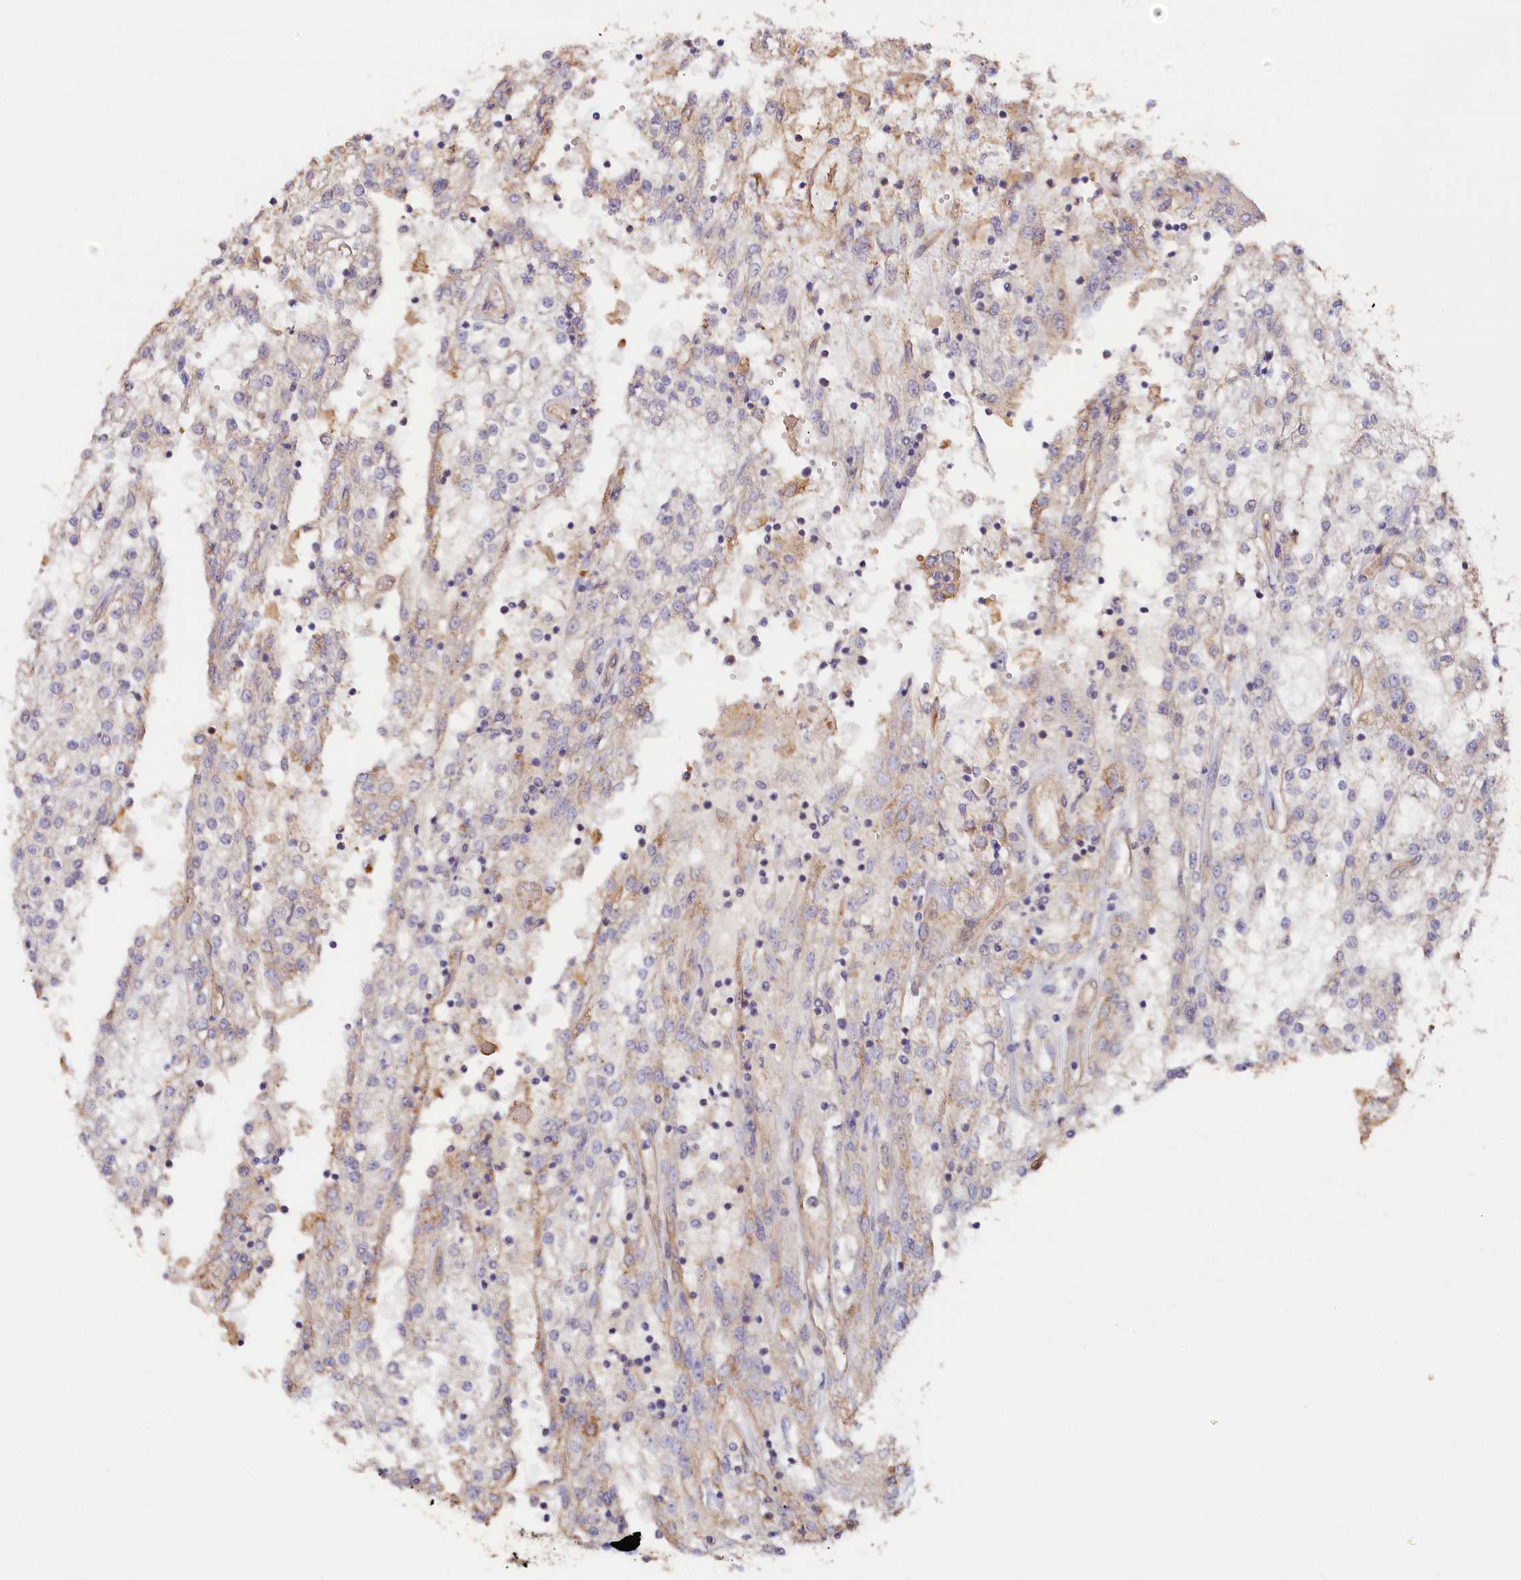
{"staining": {"intensity": "negative", "quantity": "none", "location": "none"}, "tissue": "renal cancer", "cell_type": "Tumor cells", "image_type": "cancer", "snomed": [{"axis": "morphology", "description": "Adenocarcinoma, NOS"}, {"axis": "topography", "description": "Kidney"}], "caption": "Human adenocarcinoma (renal) stained for a protein using IHC exhibits no expression in tumor cells.", "gene": "KATNB1", "patient": {"sex": "female", "age": 52}}